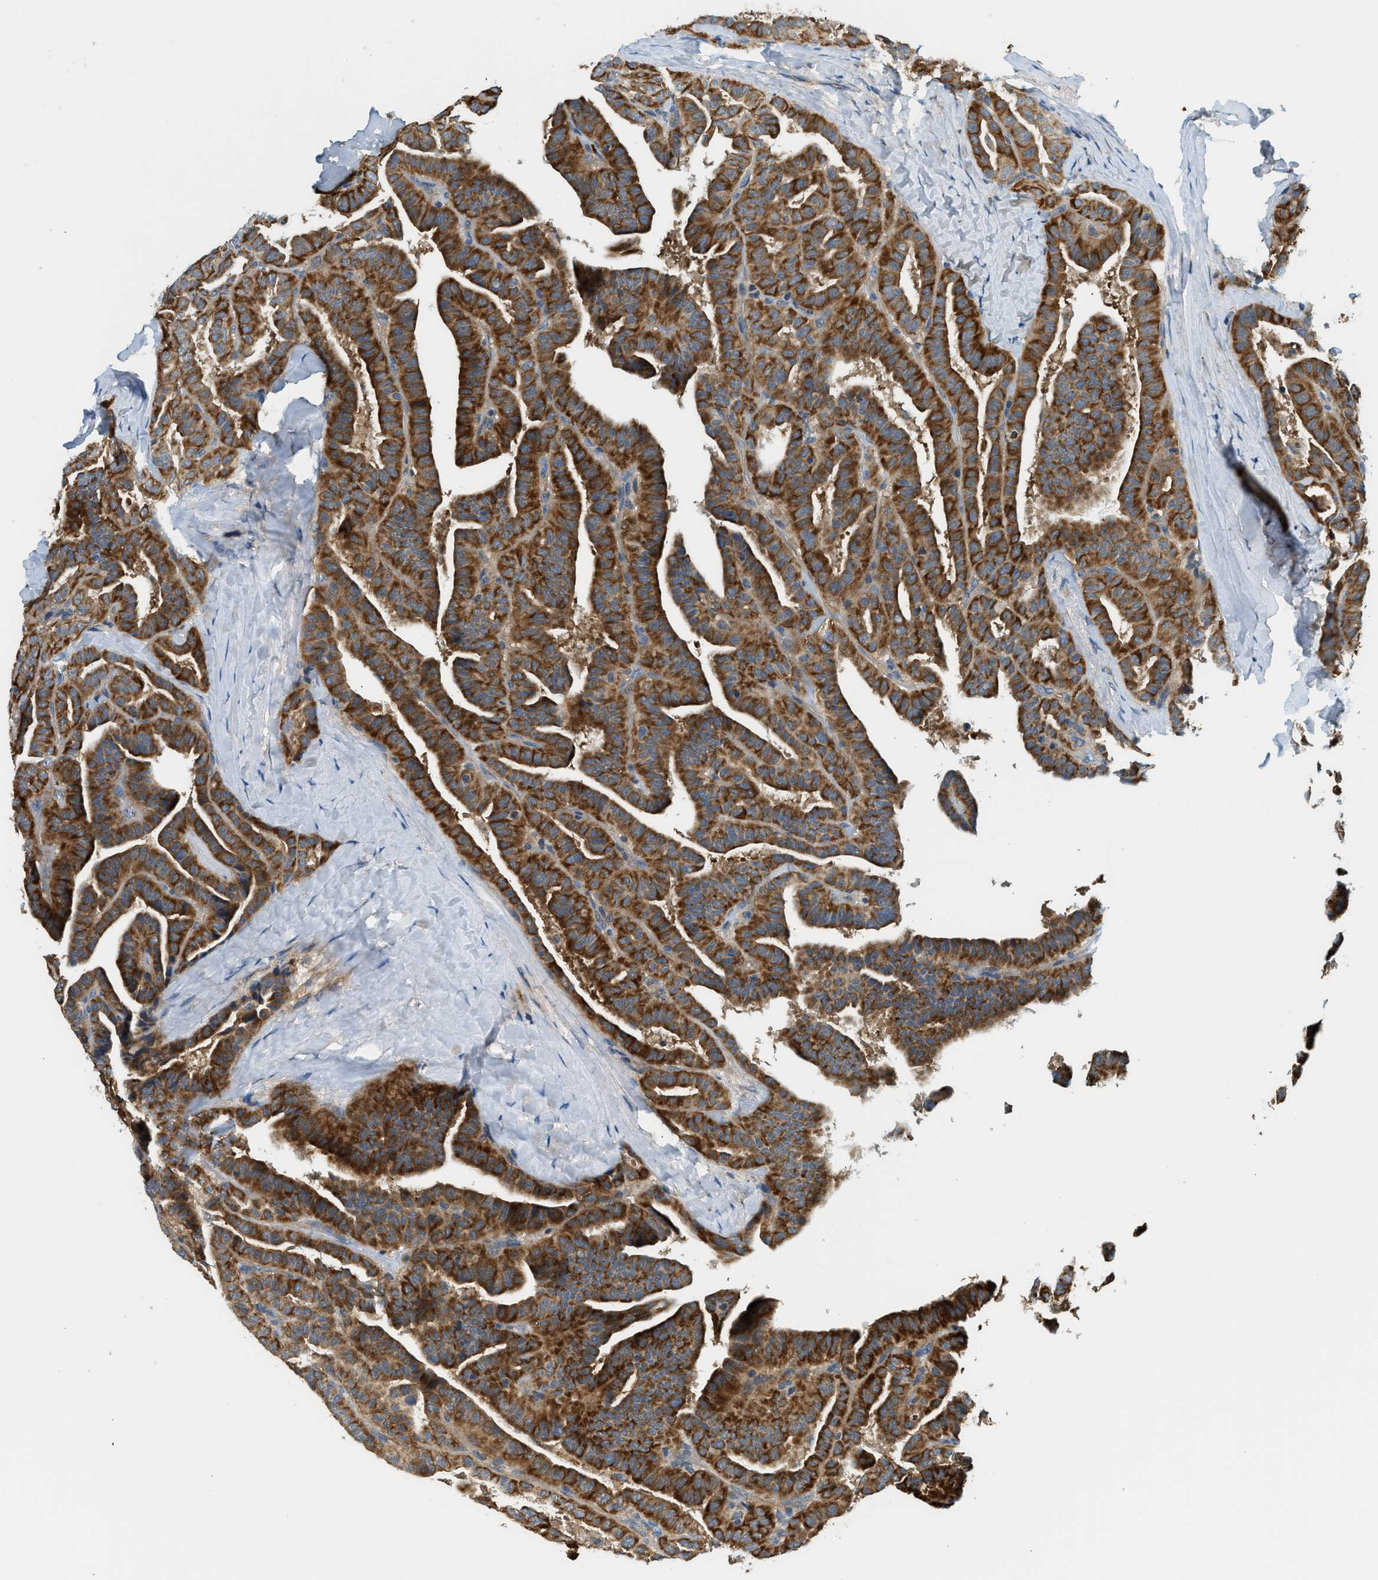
{"staining": {"intensity": "strong", "quantity": ">75%", "location": "cytoplasmic/membranous"}, "tissue": "thyroid cancer", "cell_type": "Tumor cells", "image_type": "cancer", "snomed": [{"axis": "morphology", "description": "Papillary adenocarcinoma, NOS"}, {"axis": "topography", "description": "Thyroid gland"}], "caption": "Approximately >75% of tumor cells in thyroid papillary adenocarcinoma reveal strong cytoplasmic/membranous protein positivity as visualized by brown immunohistochemical staining.", "gene": "KCNK1", "patient": {"sex": "male", "age": 77}}